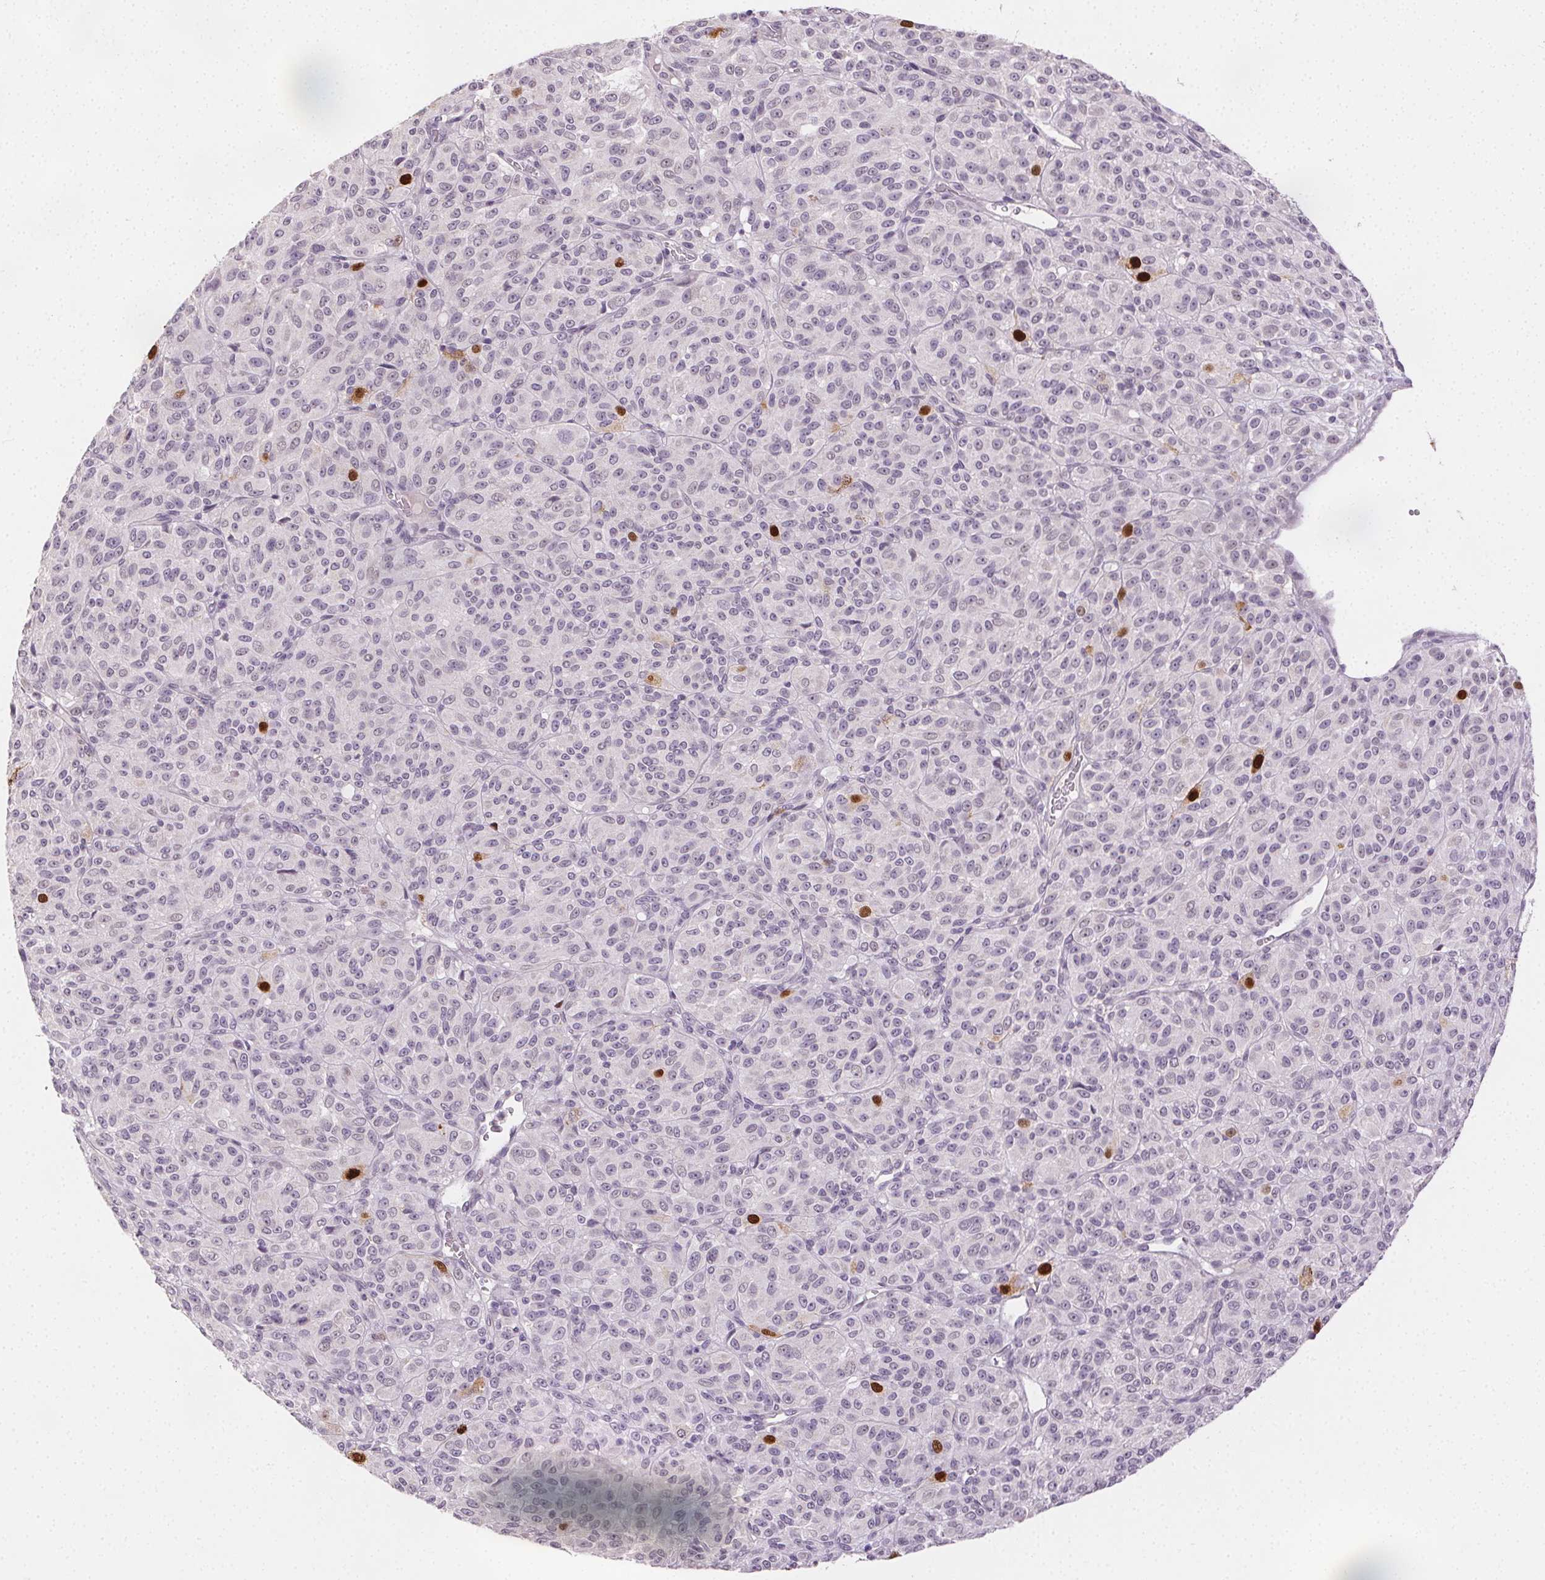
{"staining": {"intensity": "strong", "quantity": "<25%", "location": "nuclear"}, "tissue": "melanoma", "cell_type": "Tumor cells", "image_type": "cancer", "snomed": [{"axis": "morphology", "description": "Malignant melanoma, Metastatic site"}, {"axis": "topography", "description": "Brain"}], "caption": "The micrograph reveals a brown stain indicating the presence of a protein in the nuclear of tumor cells in melanoma.", "gene": "ANLN", "patient": {"sex": "female", "age": 56}}